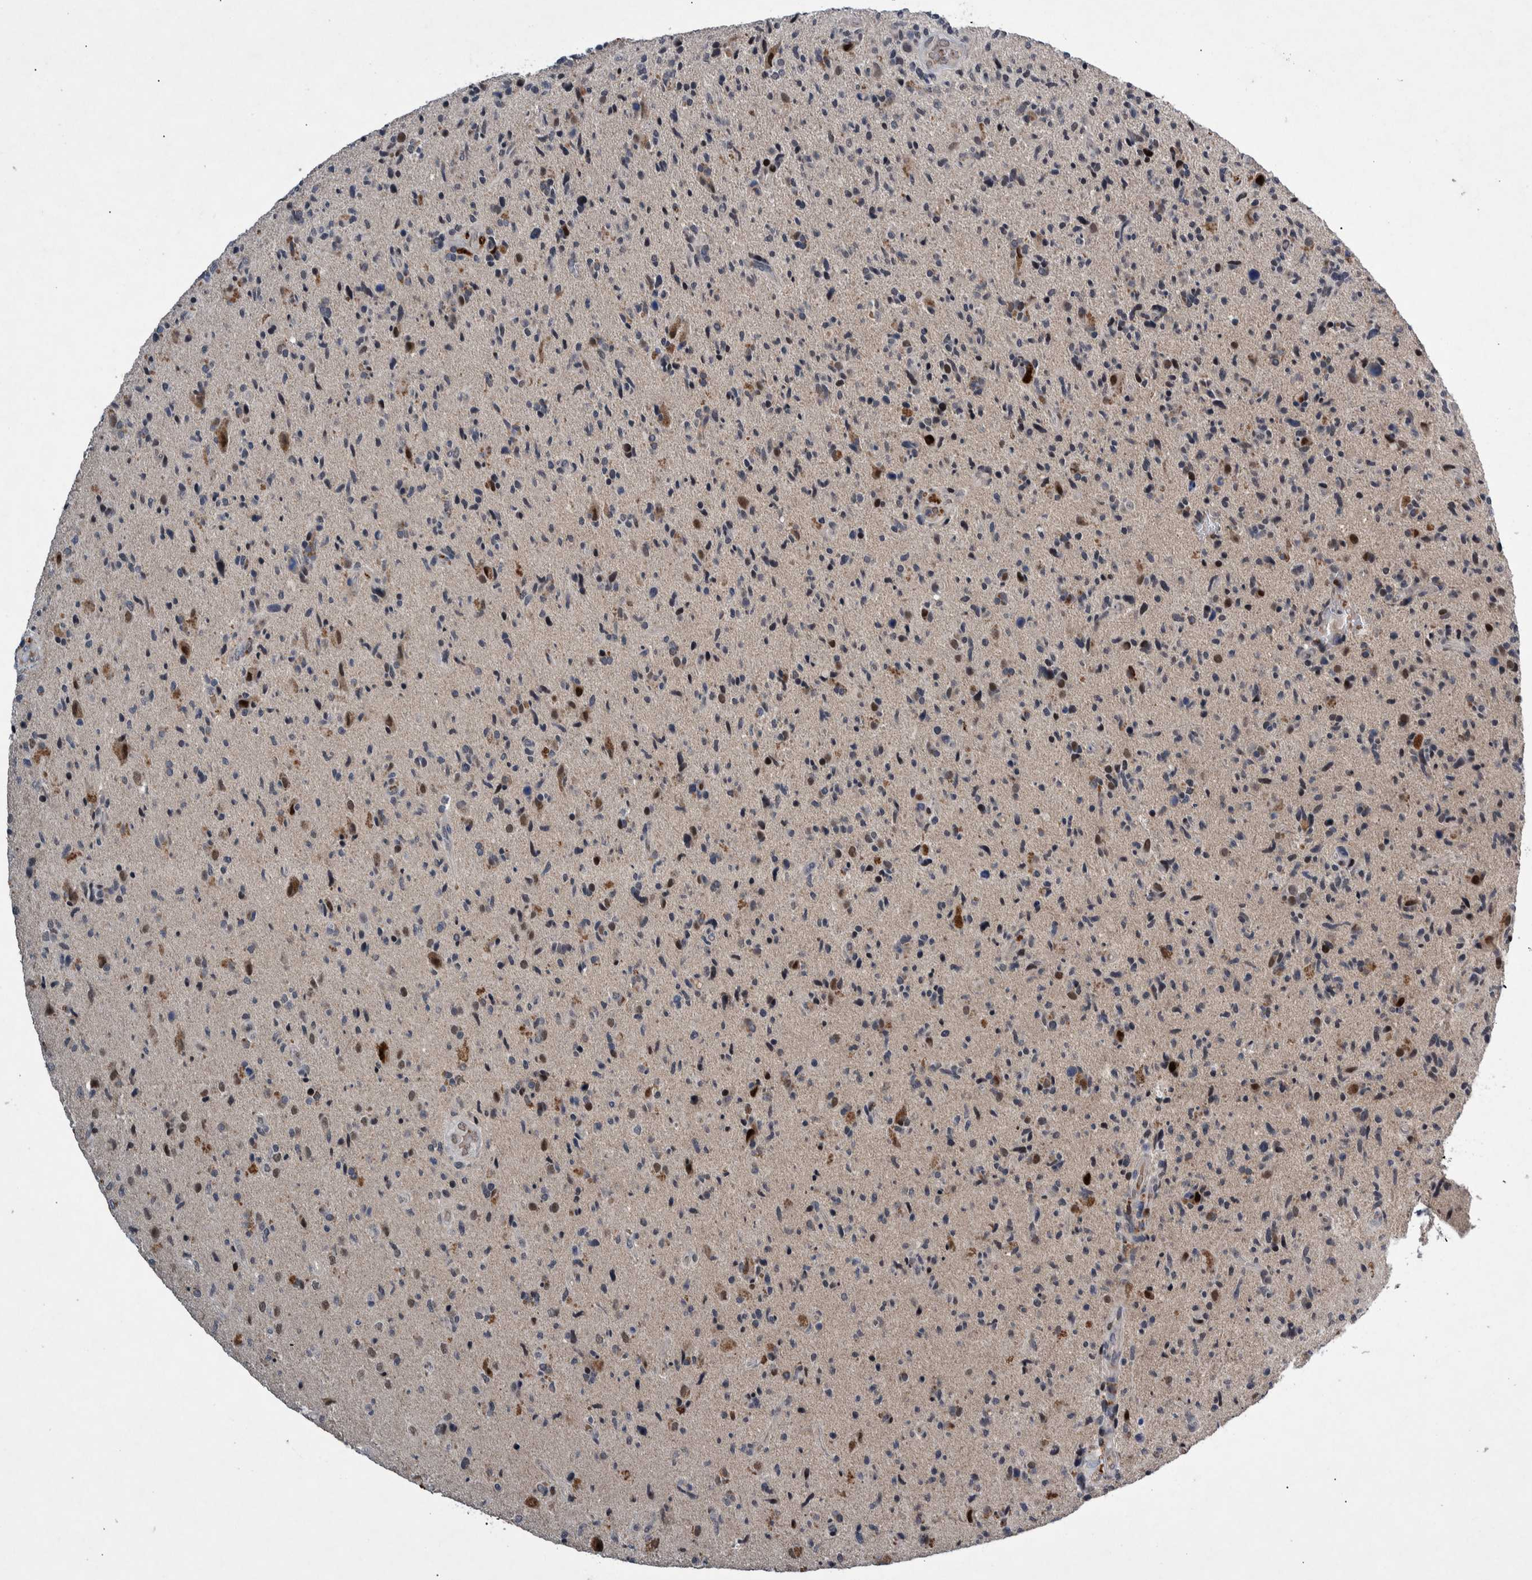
{"staining": {"intensity": "moderate", "quantity": "<25%", "location": "nuclear"}, "tissue": "glioma", "cell_type": "Tumor cells", "image_type": "cancer", "snomed": [{"axis": "morphology", "description": "Glioma, malignant, High grade"}, {"axis": "topography", "description": "Brain"}], "caption": "High-grade glioma (malignant) was stained to show a protein in brown. There is low levels of moderate nuclear expression in about <25% of tumor cells.", "gene": "ESRP1", "patient": {"sex": "male", "age": 72}}